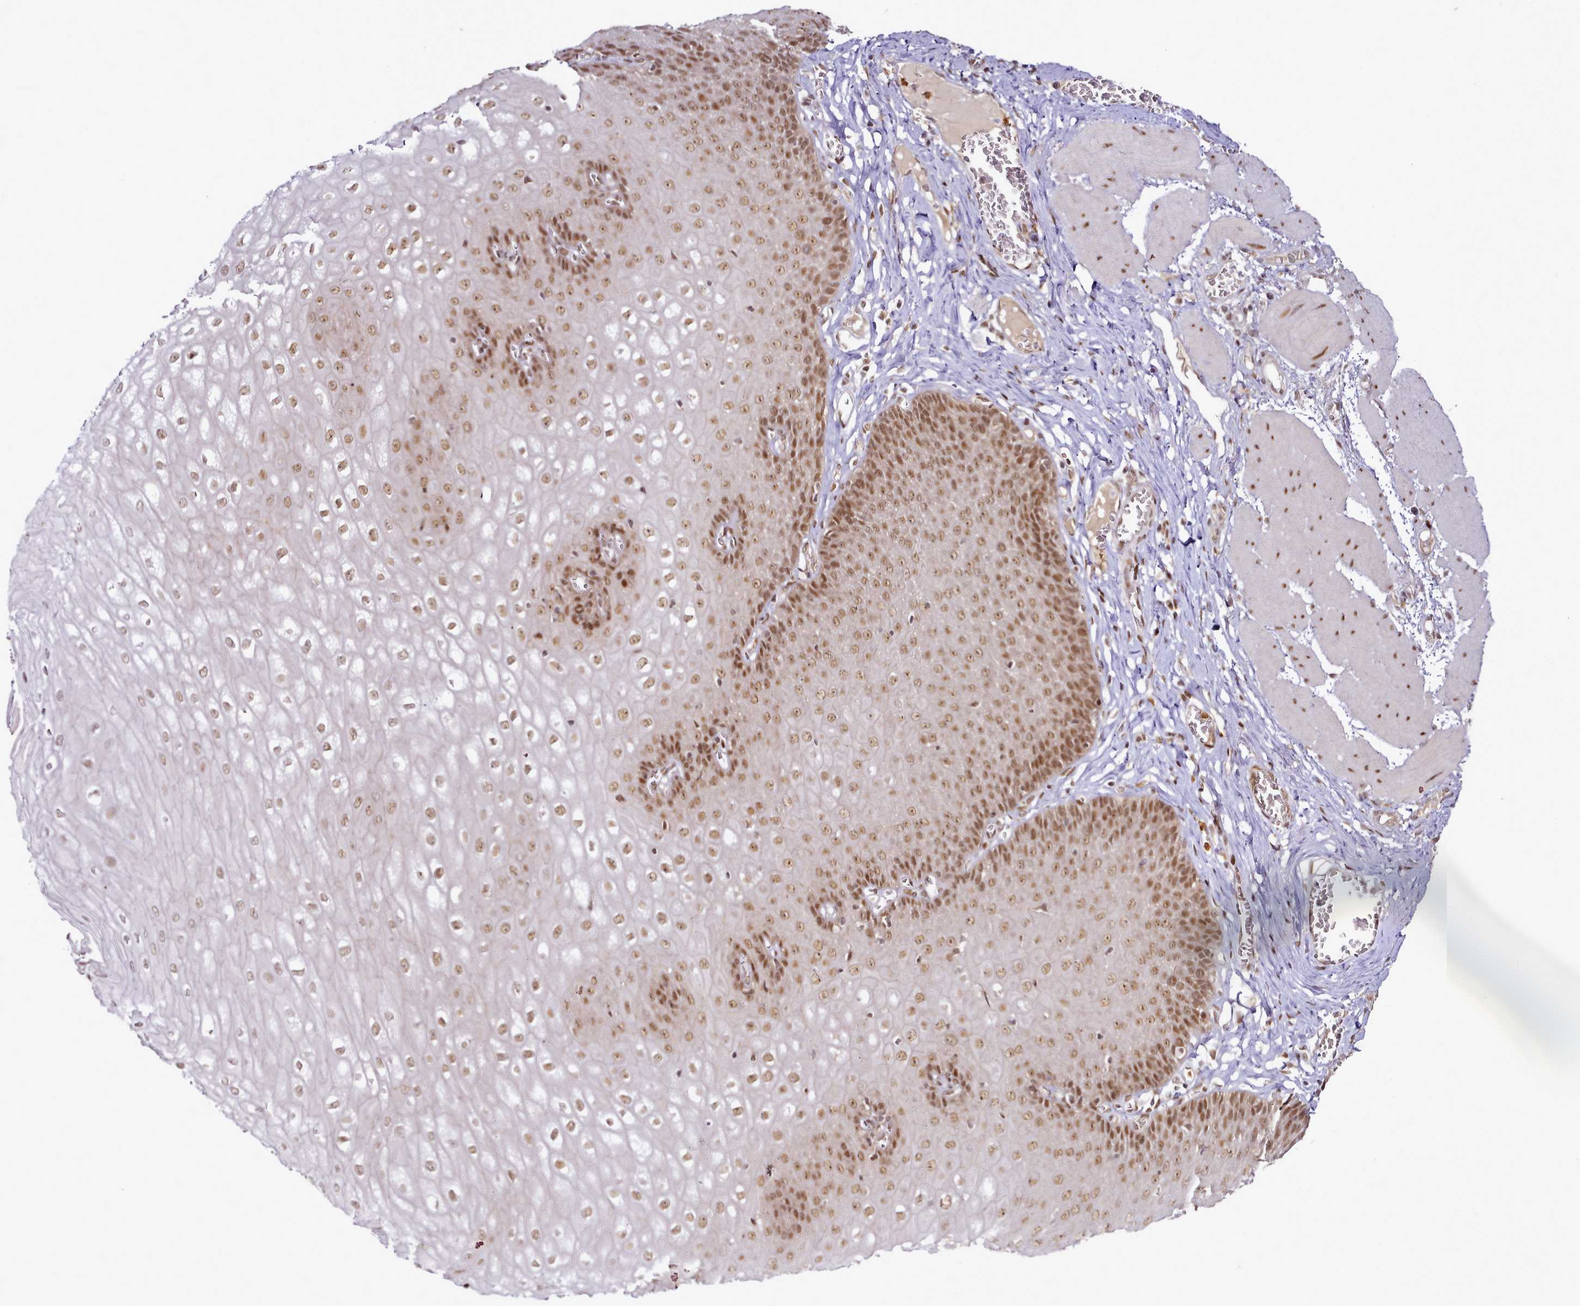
{"staining": {"intensity": "moderate", "quantity": ">75%", "location": "nuclear"}, "tissue": "esophagus", "cell_type": "Squamous epithelial cells", "image_type": "normal", "snomed": [{"axis": "morphology", "description": "Normal tissue, NOS"}, {"axis": "topography", "description": "Esophagus"}], "caption": "Moderate nuclear protein positivity is identified in approximately >75% of squamous epithelial cells in esophagus. Using DAB (3,3'-diaminobenzidine) (brown) and hematoxylin (blue) stains, captured at high magnification using brightfield microscopy.", "gene": "SYT15B", "patient": {"sex": "male", "age": 60}}